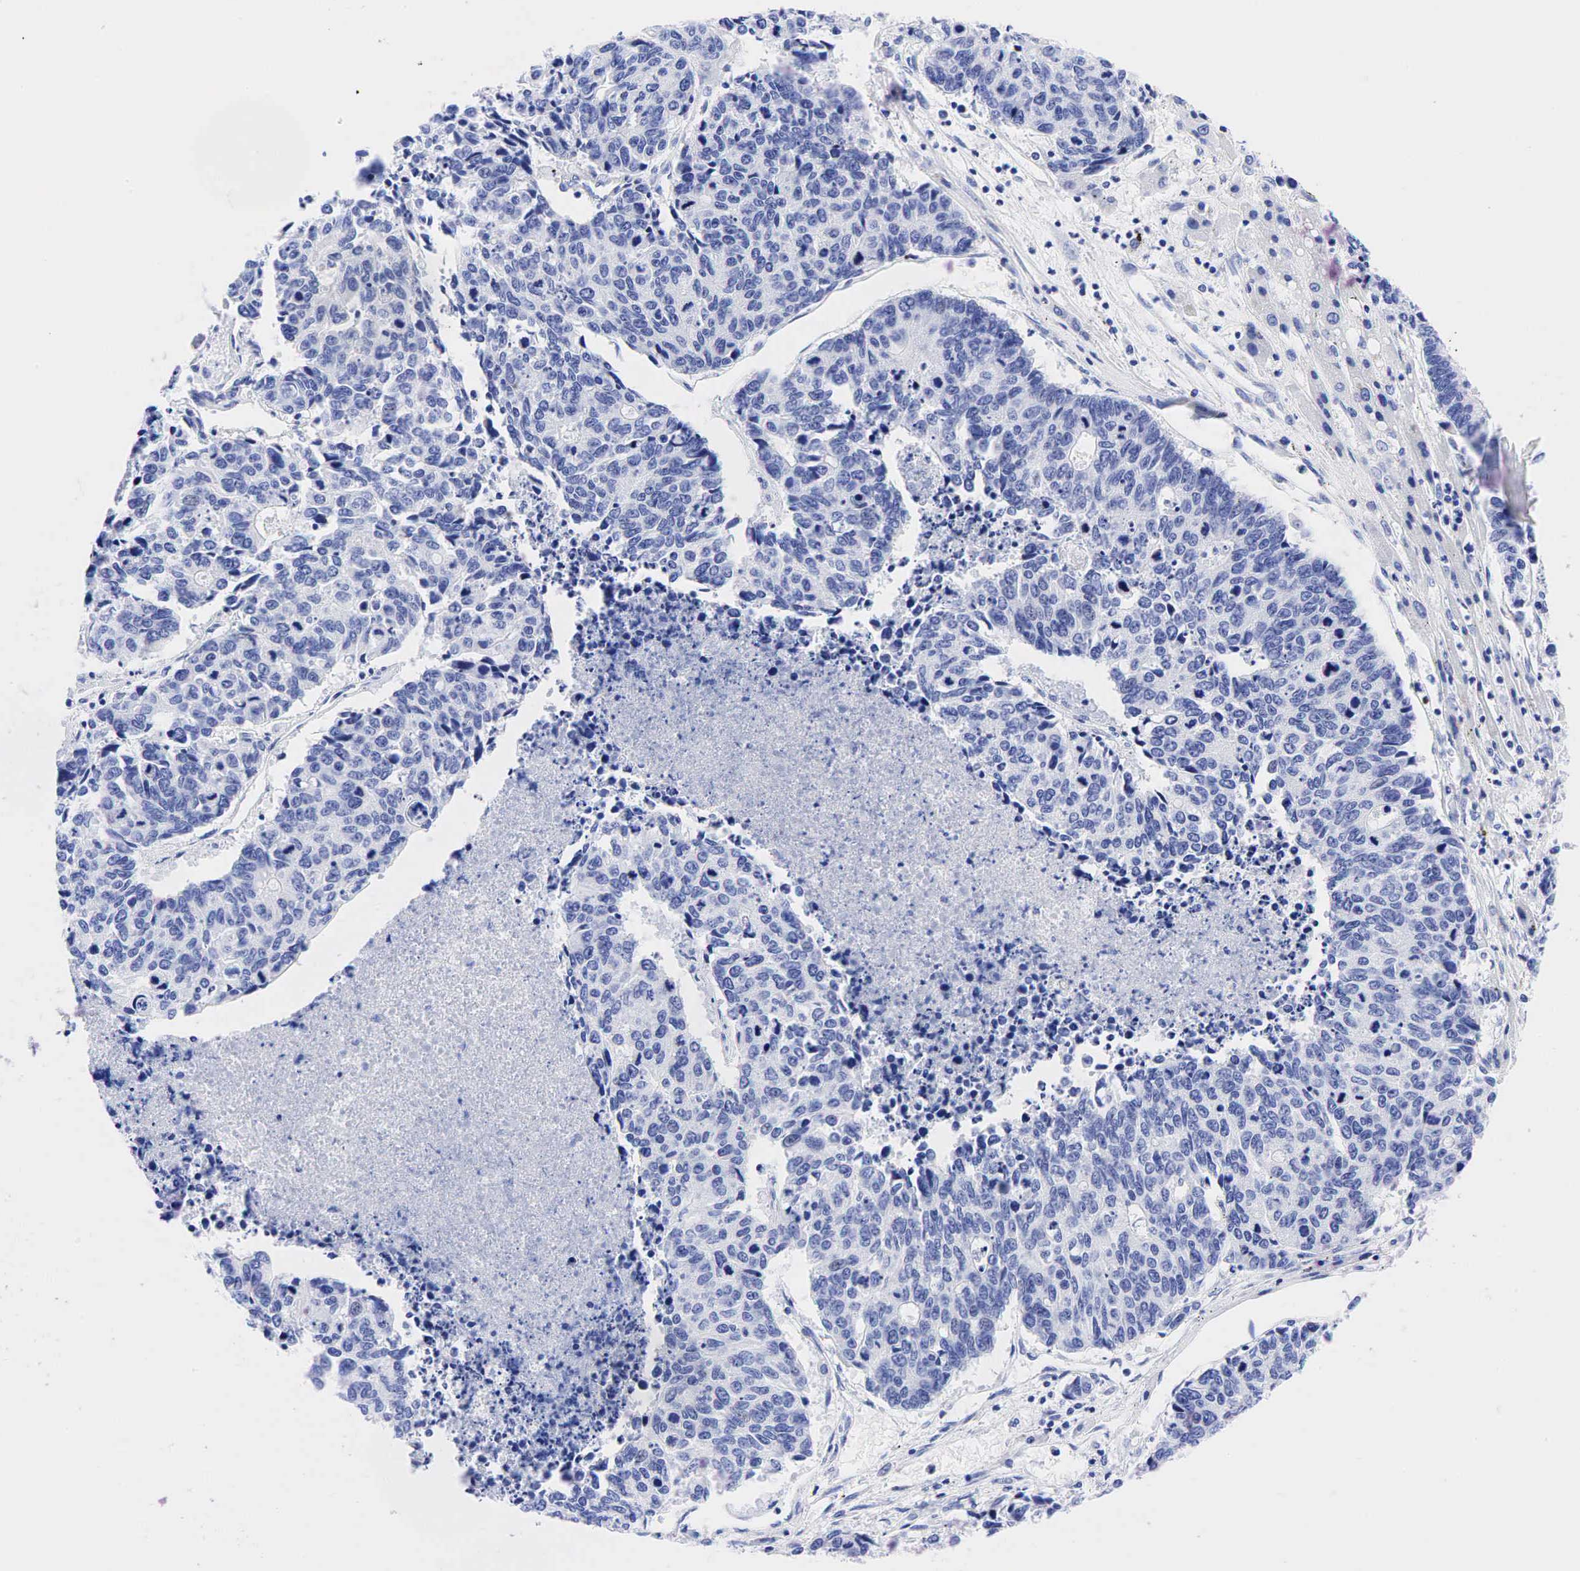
{"staining": {"intensity": "negative", "quantity": "none", "location": "none"}, "tissue": "liver cancer", "cell_type": "Tumor cells", "image_type": "cancer", "snomed": [{"axis": "morphology", "description": "Carcinoma, metastatic, NOS"}, {"axis": "topography", "description": "Liver"}], "caption": "Tumor cells show no significant protein positivity in metastatic carcinoma (liver). (DAB (3,3'-diaminobenzidine) immunohistochemistry (IHC) visualized using brightfield microscopy, high magnification).", "gene": "ESR1", "patient": {"sex": "male", "age": 49}}